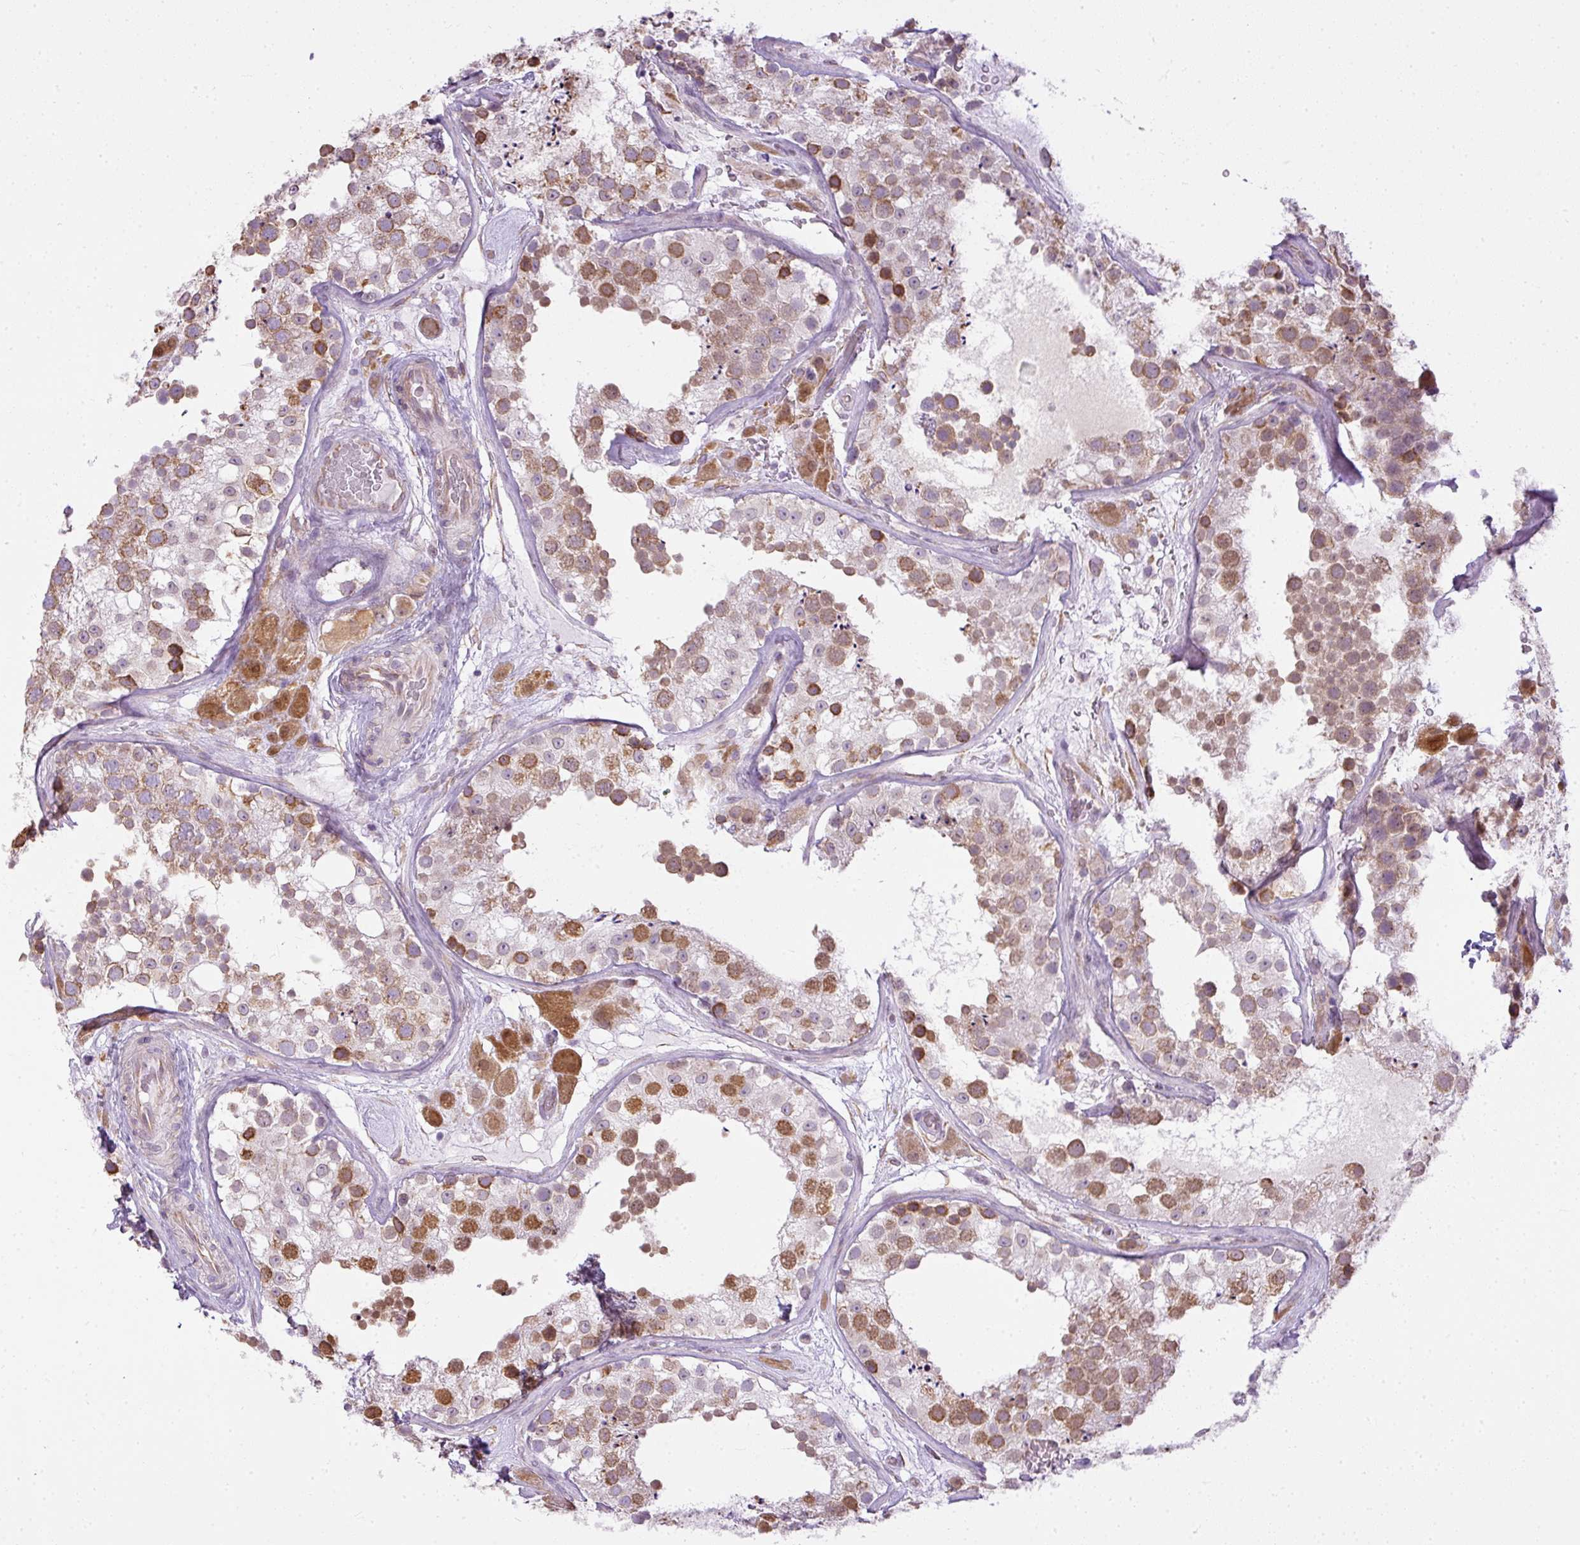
{"staining": {"intensity": "strong", "quantity": "25%-75%", "location": "cytoplasmic/membranous,nuclear"}, "tissue": "testis", "cell_type": "Cells in seminiferous ducts", "image_type": "normal", "snomed": [{"axis": "morphology", "description": "Normal tissue, NOS"}, {"axis": "topography", "description": "Testis"}], "caption": "High-power microscopy captured an immunohistochemistry (IHC) histopathology image of unremarkable testis, revealing strong cytoplasmic/membranous,nuclear staining in about 25%-75% of cells in seminiferous ducts.", "gene": "COX18", "patient": {"sex": "male", "age": 26}}